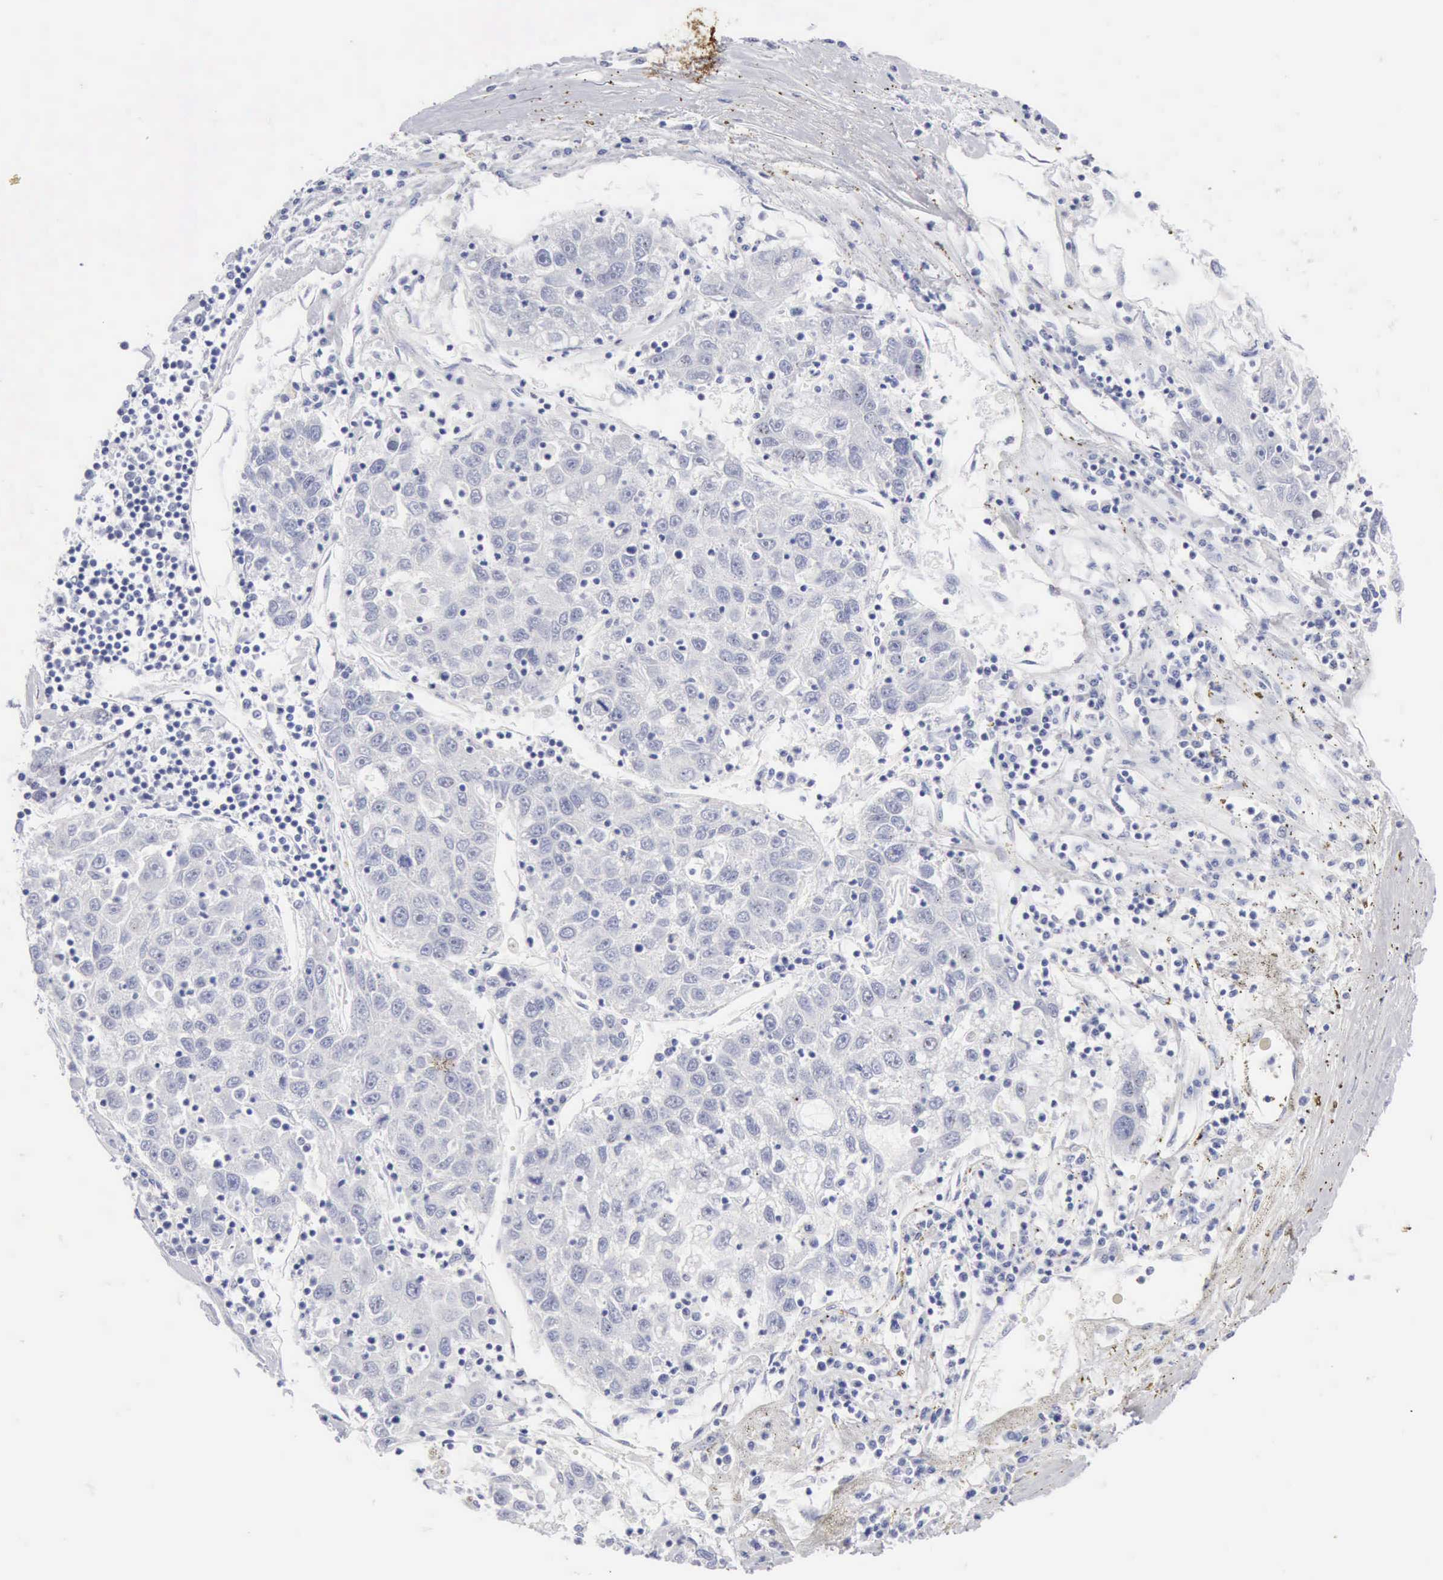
{"staining": {"intensity": "negative", "quantity": "none", "location": "none"}, "tissue": "liver cancer", "cell_type": "Tumor cells", "image_type": "cancer", "snomed": [{"axis": "morphology", "description": "Carcinoma, Hepatocellular, NOS"}, {"axis": "topography", "description": "Liver"}], "caption": "Immunohistochemistry (IHC) of human liver cancer shows no staining in tumor cells.", "gene": "KRT10", "patient": {"sex": "male", "age": 49}}